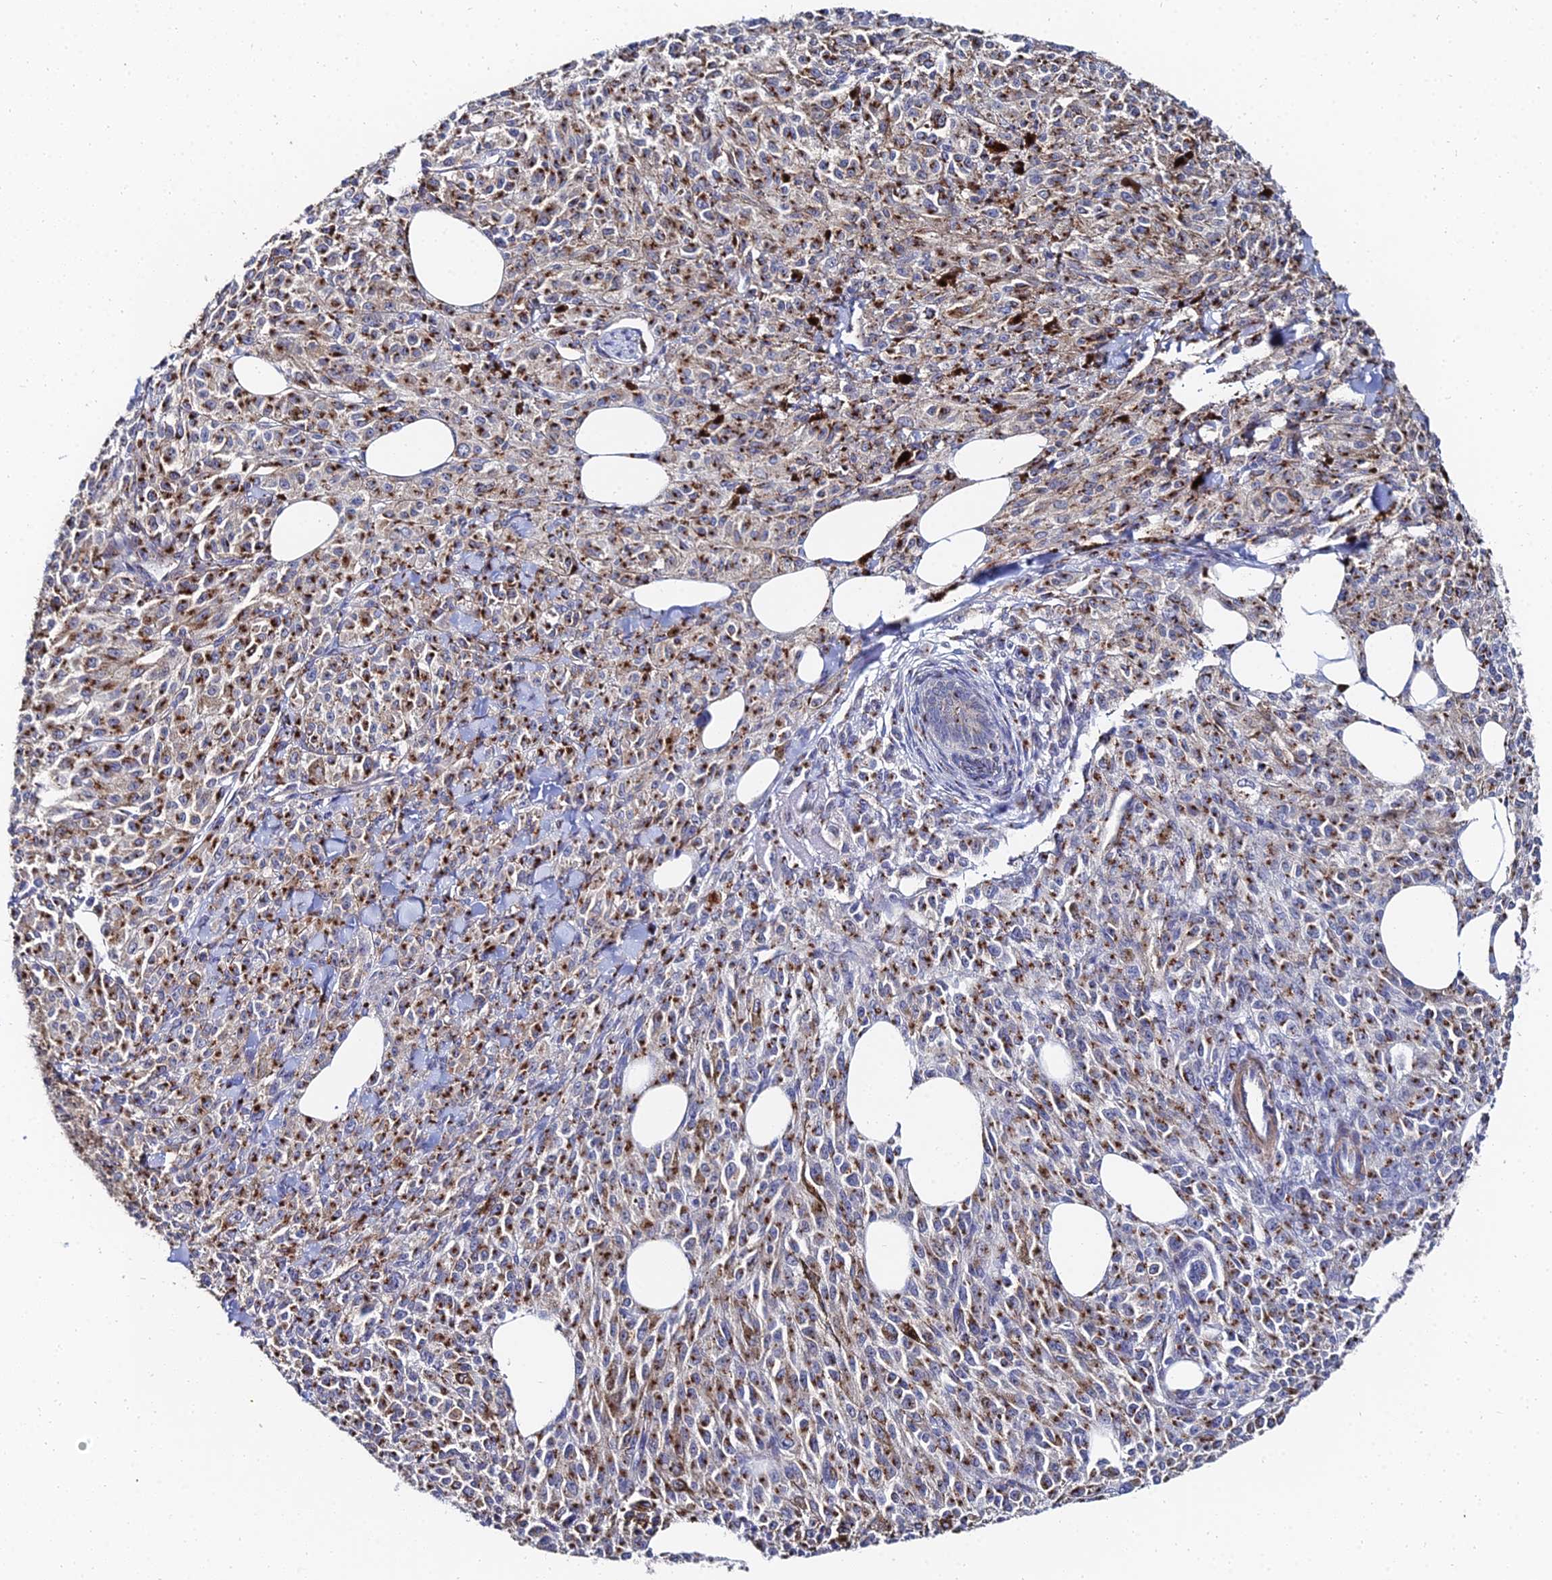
{"staining": {"intensity": "moderate", "quantity": ">75%", "location": "cytoplasmic/membranous"}, "tissue": "melanoma", "cell_type": "Tumor cells", "image_type": "cancer", "snomed": [{"axis": "morphology", "description": "Malignant melanoma, NOS"}, {"axis": "topography", "description": "Skin"}], "caption": "A high-resolution micrograph shows immunohistochemistry (IHC) staining of malignant melanoma, which exhibits moderate cytoplasmic/membranous expression in about >75% of tumor cells.", "gene": "BORCS8", "patient": {"sex": "female", "age": 52}}